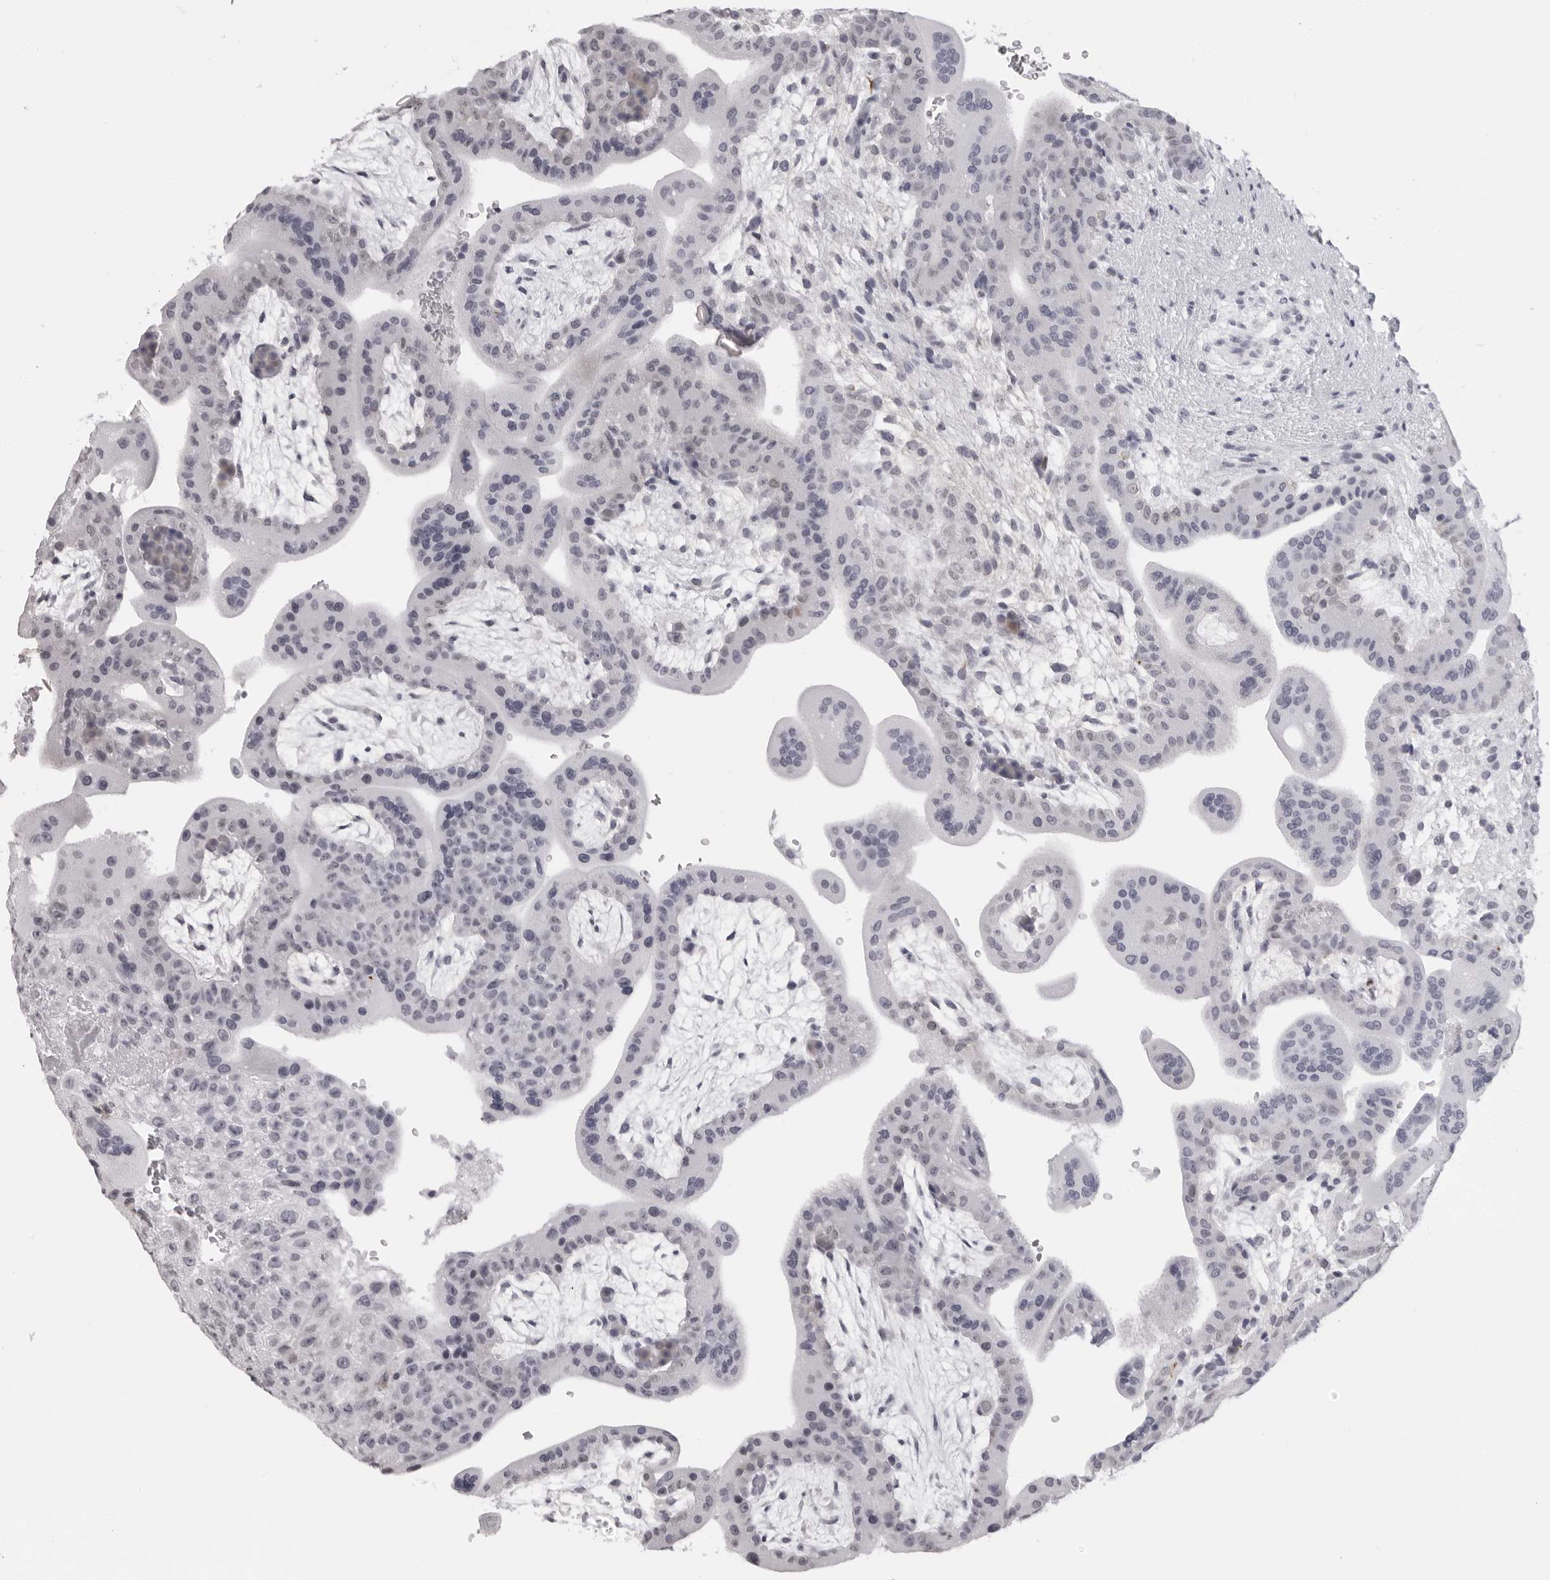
{"staining": {"intensity": "negative", "quantity": "none", "location": "none"}, "tissue": "placenta", "cell_type": "Decidual cells", "image_type": "normal", "snomed": [{"axis": "morphology", "description": "Normal tissue, NOS"}, {"axis": "topography", "description": "Placenta"}], "caption": "IHC photomicrograph of normal placenta: placenta stained with DAB (3,3'-diaminobenzidine) displays no significant protein expression in decidual cells.", "gene": "DNALI1", "patient": {"sex": "female", "age": 35}}